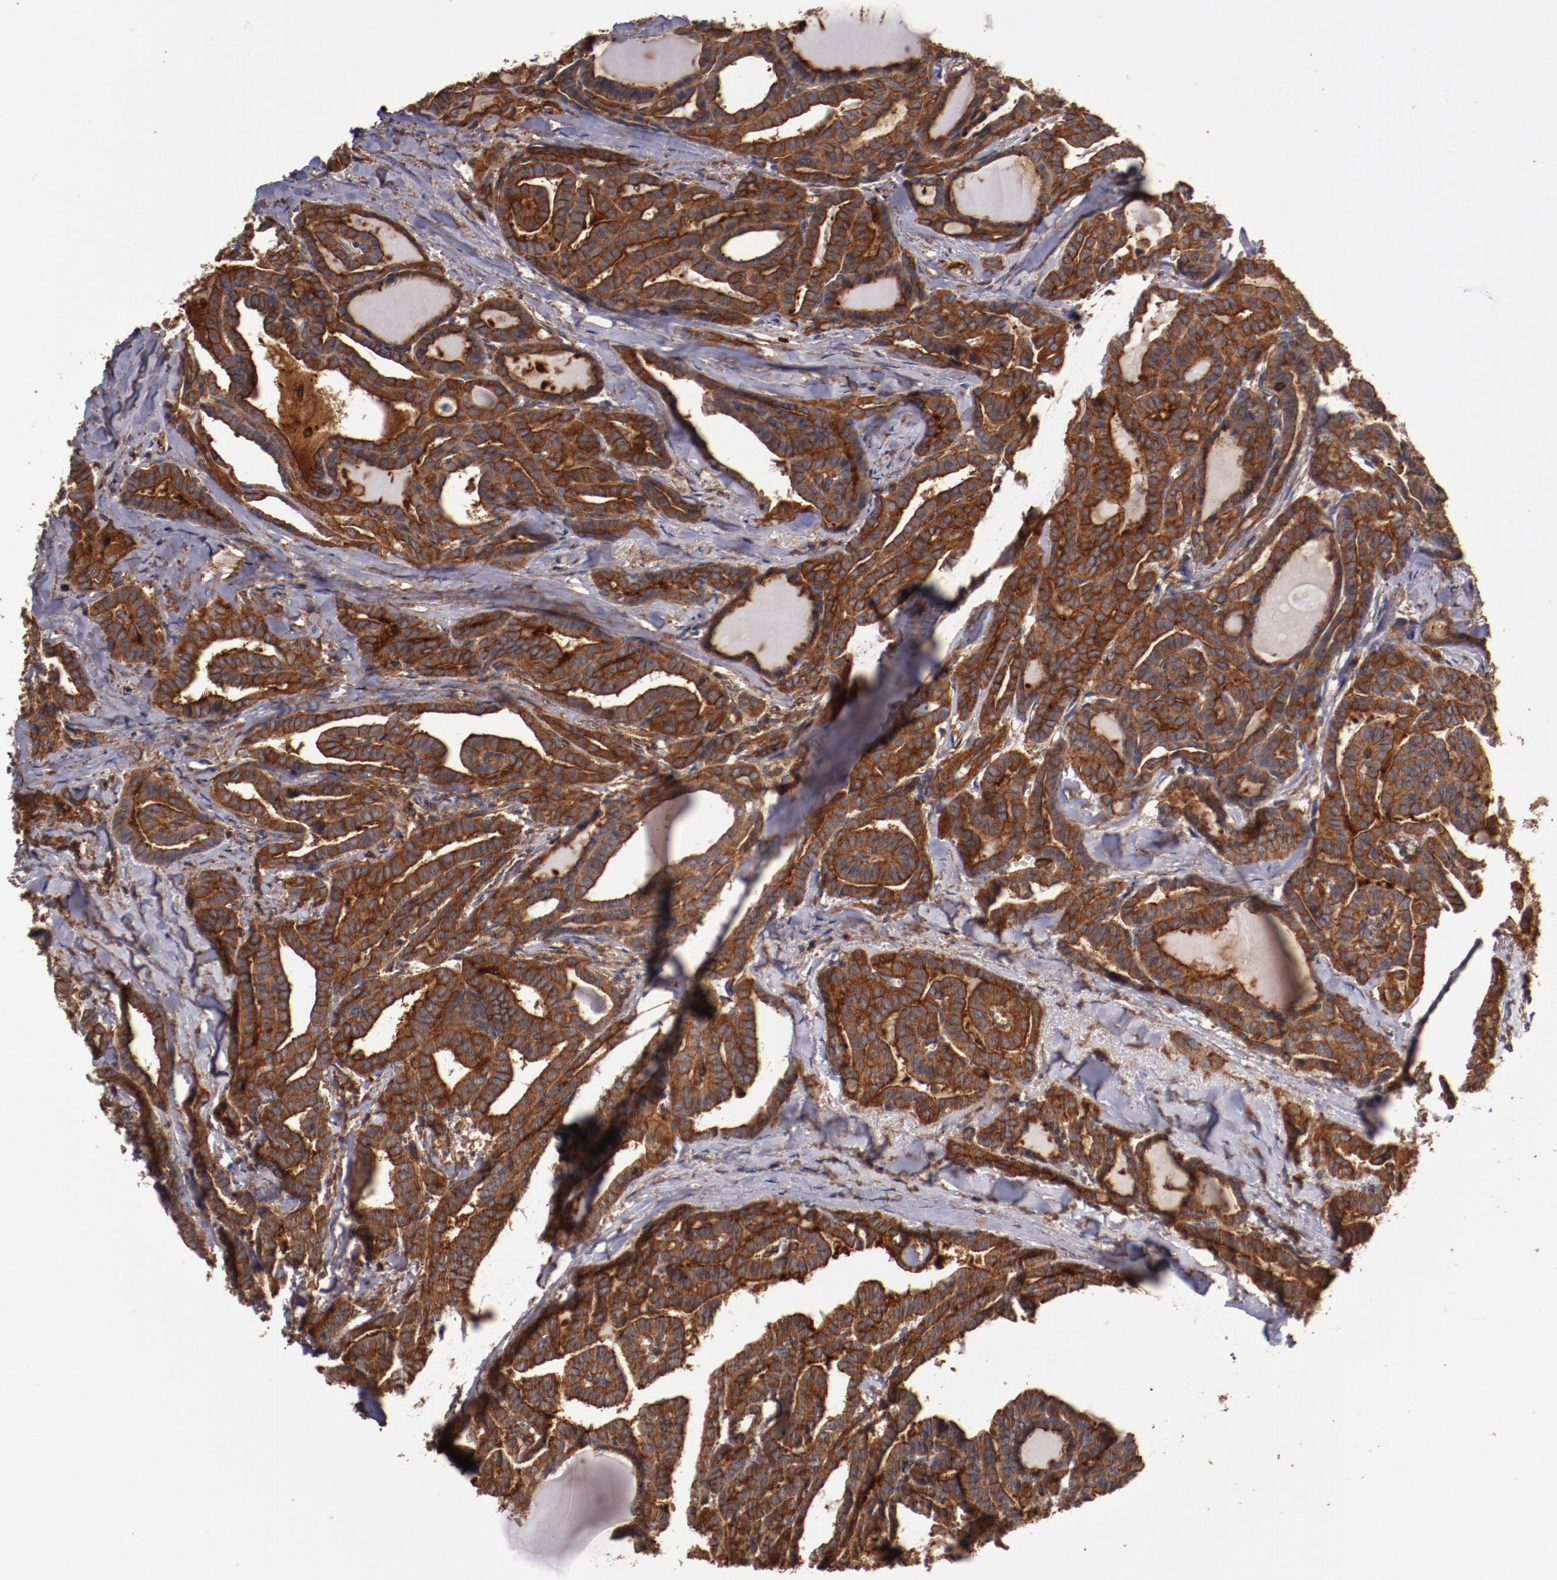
{"staining": {"intensity": "strong", "quantity": ">75%", "location": "cytoplasmic/membranous"}, "tissue": "thyroid cancer", "cell_type": "Tumor cells", "image_type": "cancer", "snomed": [{"axis": "morphology", "description": "Carcinoma, NOS"}, {"axis": "topography", "description": "Thyroid gland"}], "caption": "Immunohistochemistry histopathology image of neoplastic tissue: carcinoma (thyroid) stained using immunohistochemistry shows high levels of strong protein expression localized specifically in the cytoplasmic/membranous of tumor cells, appearing as a cytoplasmic/membranous brown color.", "gene": "TMOD3", "patient": {"sex": "female", "age": 91}}